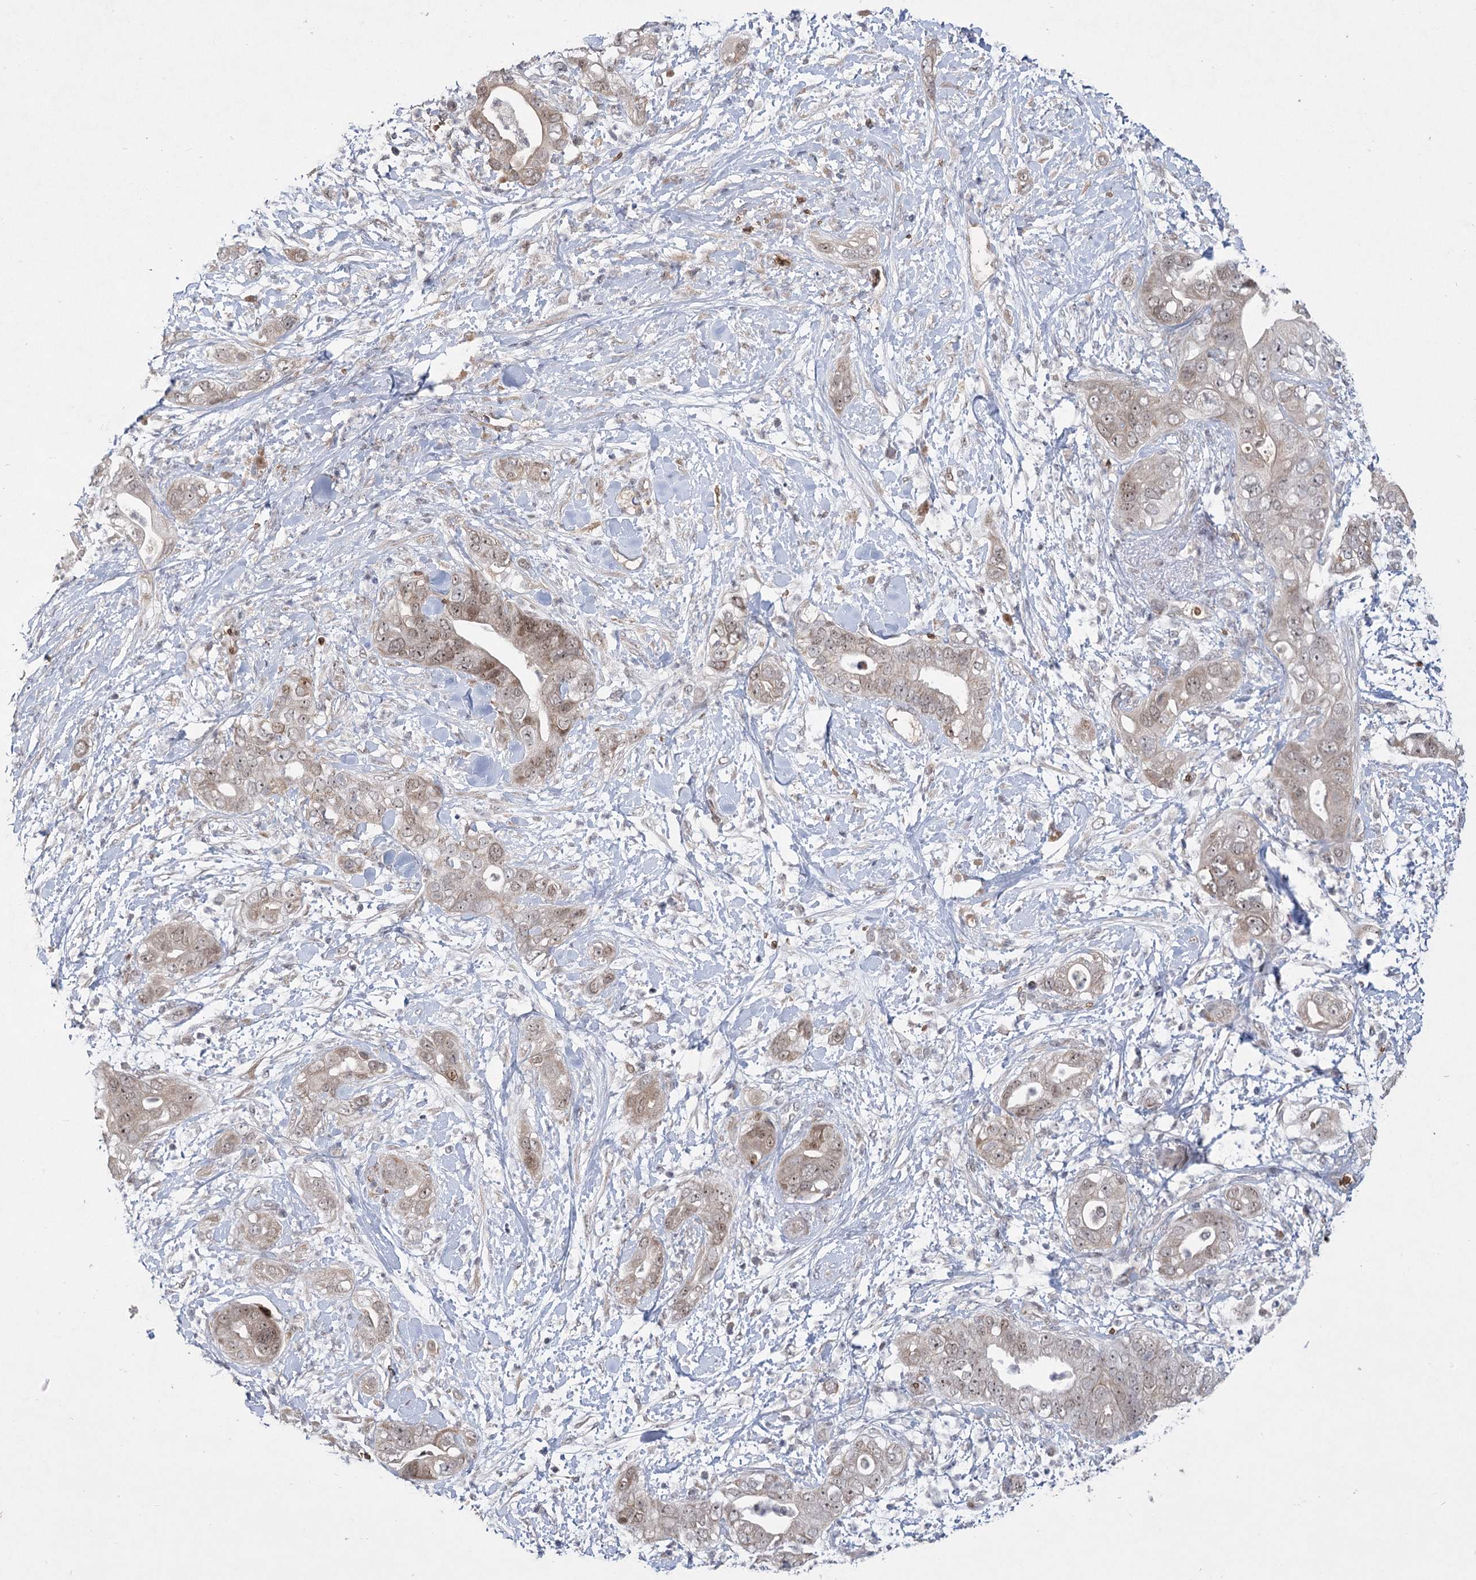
{"staining": {"intensity": "weak", "quantity": ">75%", "location": "cytoplasmic/membranous,nuclear"}, "tissue": "pancreatic cancer", "cell_type": "Tumor cells", "image_type": "cancer", "snomed": [{"axis": "morphology", "description": "Adenocarcinoma, NOS"}, {"axis": "topography", "description": "Pancreas"}], "caption": "IHC photomicrograph of adenocarcinoma (pancreatic) stained for a protein (brown), which displays low levels of weak cytoplasmic/membranous and nuclear expression in about >75% of tumor cells.", "gene": "NSMCE4A", "patient": {"sex": "female", "age": 78}}